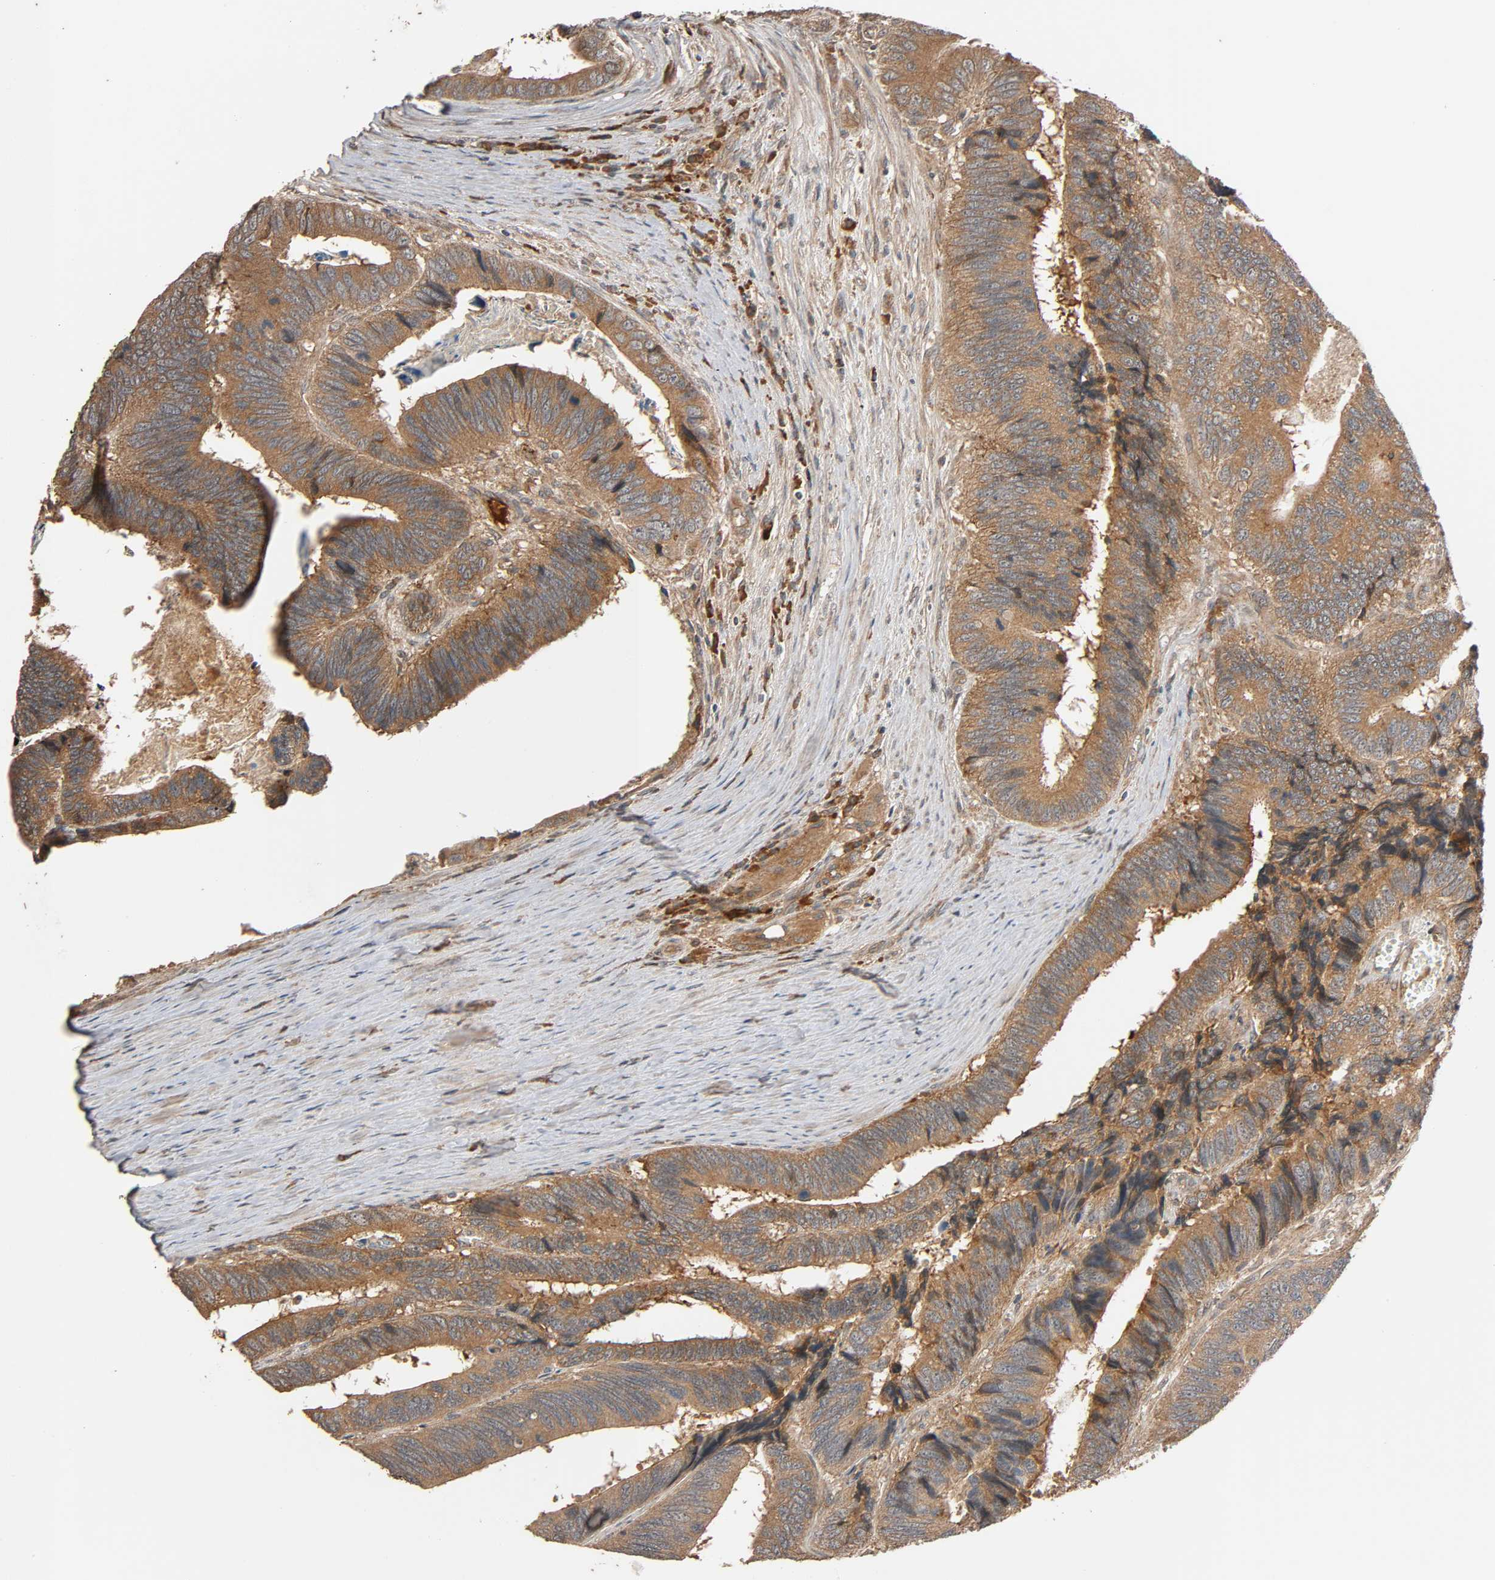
{"staining": {"intensity": "moderate", "quantity": ">75%", "location": "cytoplasmic/membranous"}, "tissue": "colorectal cancer", "cell_type": "Tumor cells", "image_type": "cancer", "snomed": [{"axis": "morphology", "description": "Adenocarcinoma, NOS"}, {"axis": "topography", "description": "Colon"}], "caption": "Tumor cells exhibit medium levels of moderate cytoplasmic/membranous positivity in approximately >75% of cells in human adenocarcinoma (colorectal).", "gene": "MAP3K8", "patient": {"sex": "male", "age": 72}}